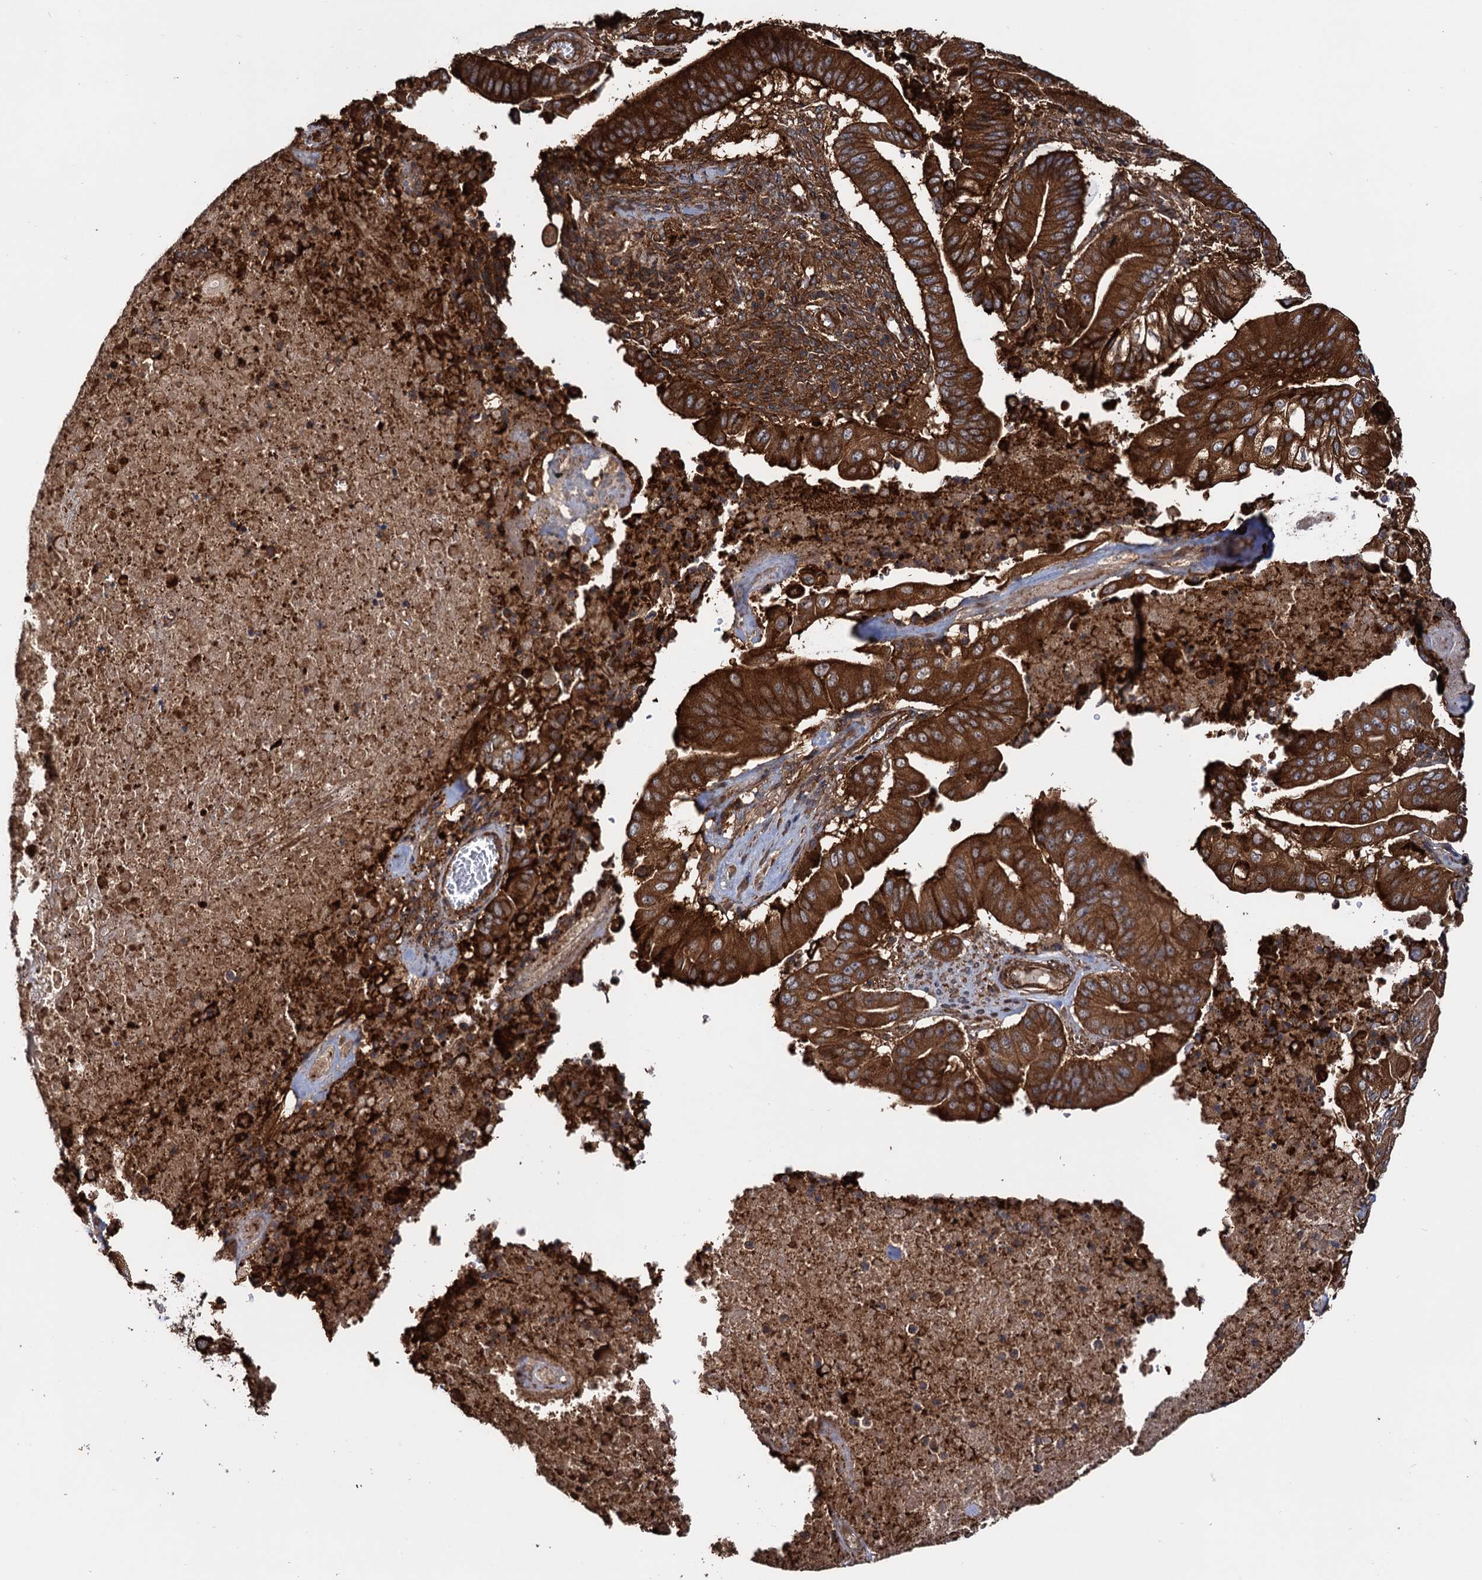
{"staining": {"intensity": "strong", "quantity": ">75%", "location": "cytoplasmic/membranous"}, "tissue": "pancreatic cancer", "cell_type": "Tumor cells", "image_type": "cancer", "snomed": [{"axis": "morphology", "description": "Adenocarcinoma, NOS"}, {"axis": "topography", "description": "Pancreas"}], "caption": "IHC (DAB (3,3'-diaminobenzidine)) staining of human pancreatic adenocarcinoma displays strong cytoplasmic/membranous protein positivity in approximately >75% of tumor cells.", "gene": "ATP8B4", "patient": {"sex": "female", "age": 77}}